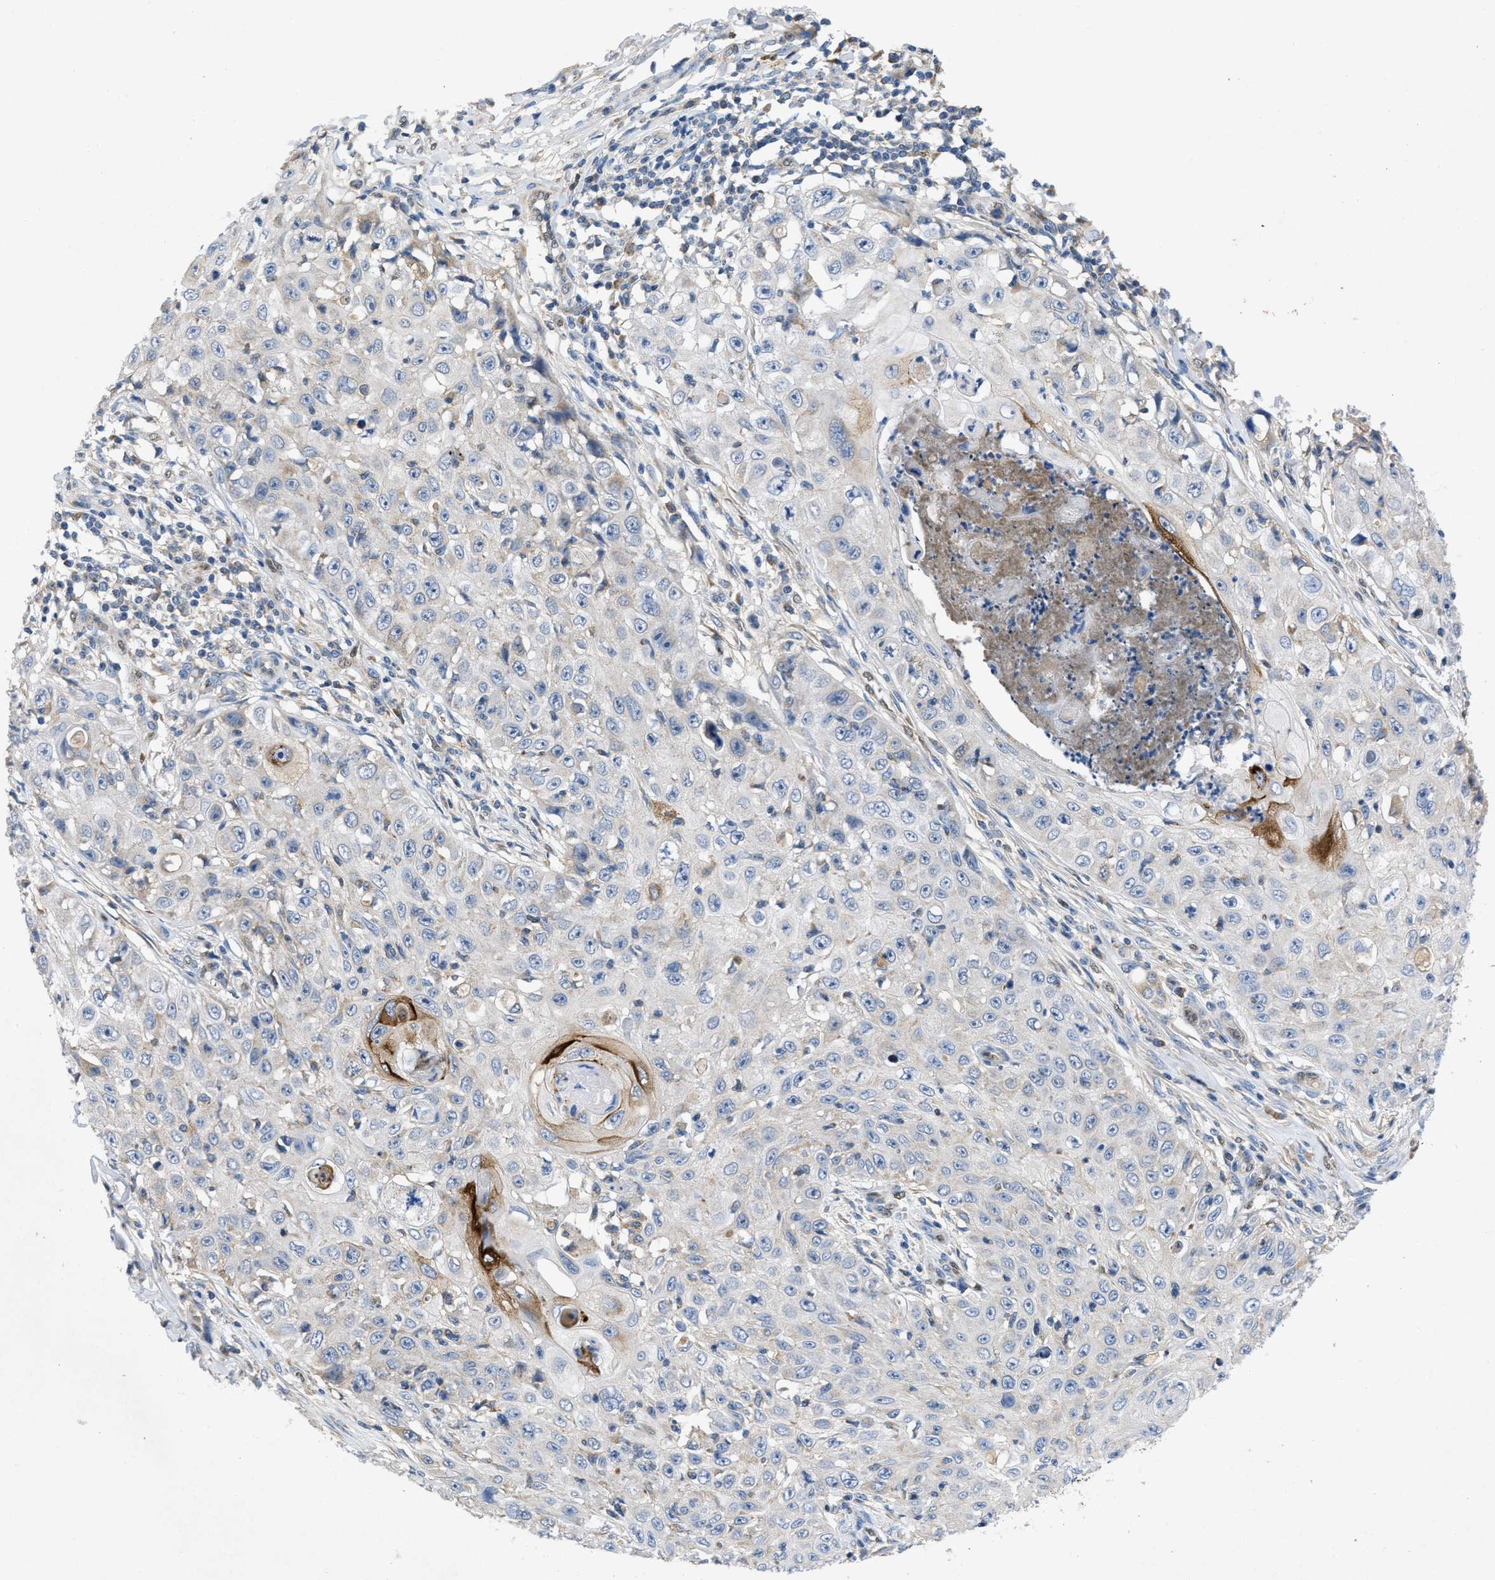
{"staining": {"intensity": "negative", "quantity": "none", "location": "none"}, "tissue": "skin cancer", "cell_type": "Tumor cells", "image_type": "cancer", "snomed": [{"axis": "morphology", "description": "Squamous cell carcinoma, NOS"}, {"axis": "topography", "description": "Skin"}], "caption": "Tumor cells are negative for protein expression in human squamous cell carcinoma (skin).", "gene": "PNKD", "patient": {"sex": "male", "age": 86}}